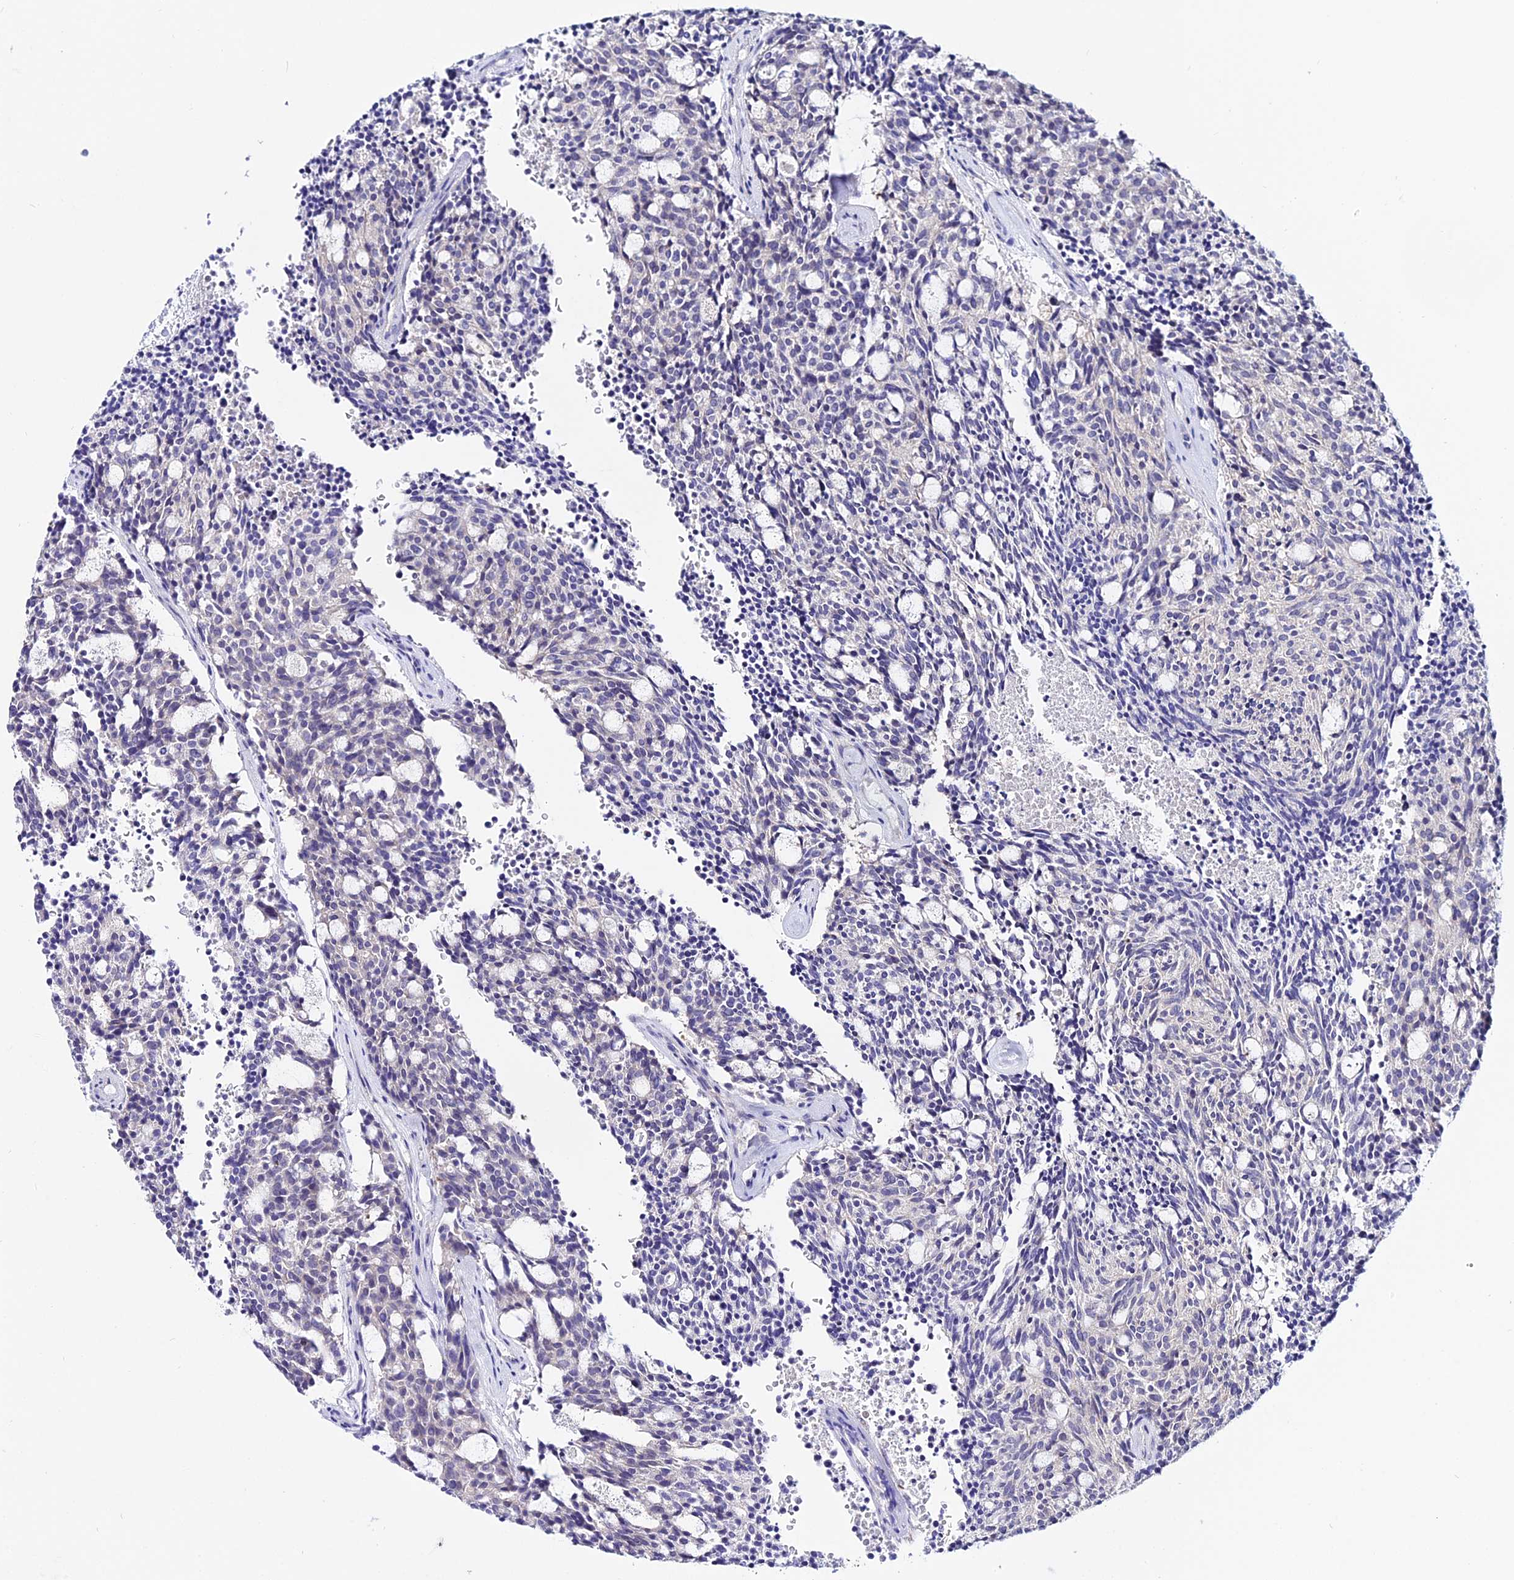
{"staining": {"intensity": "negative", "quantity": "none", "location": "none"}, "tissue": "carcinoid", "cell_type": "Tumor cells", "image_type": "cancer", "snomed": [{"axis": "morphology", "description": "Carcinoid, malignant, NOS"}, {"axis": "topography", "description": "Pancreas"}], "caption": "The histopathology image demonstrates no staining of tumor cells in carcinoid.", "gene": "ATG16L2", "patient": {"sex": "female", "age": 54}}